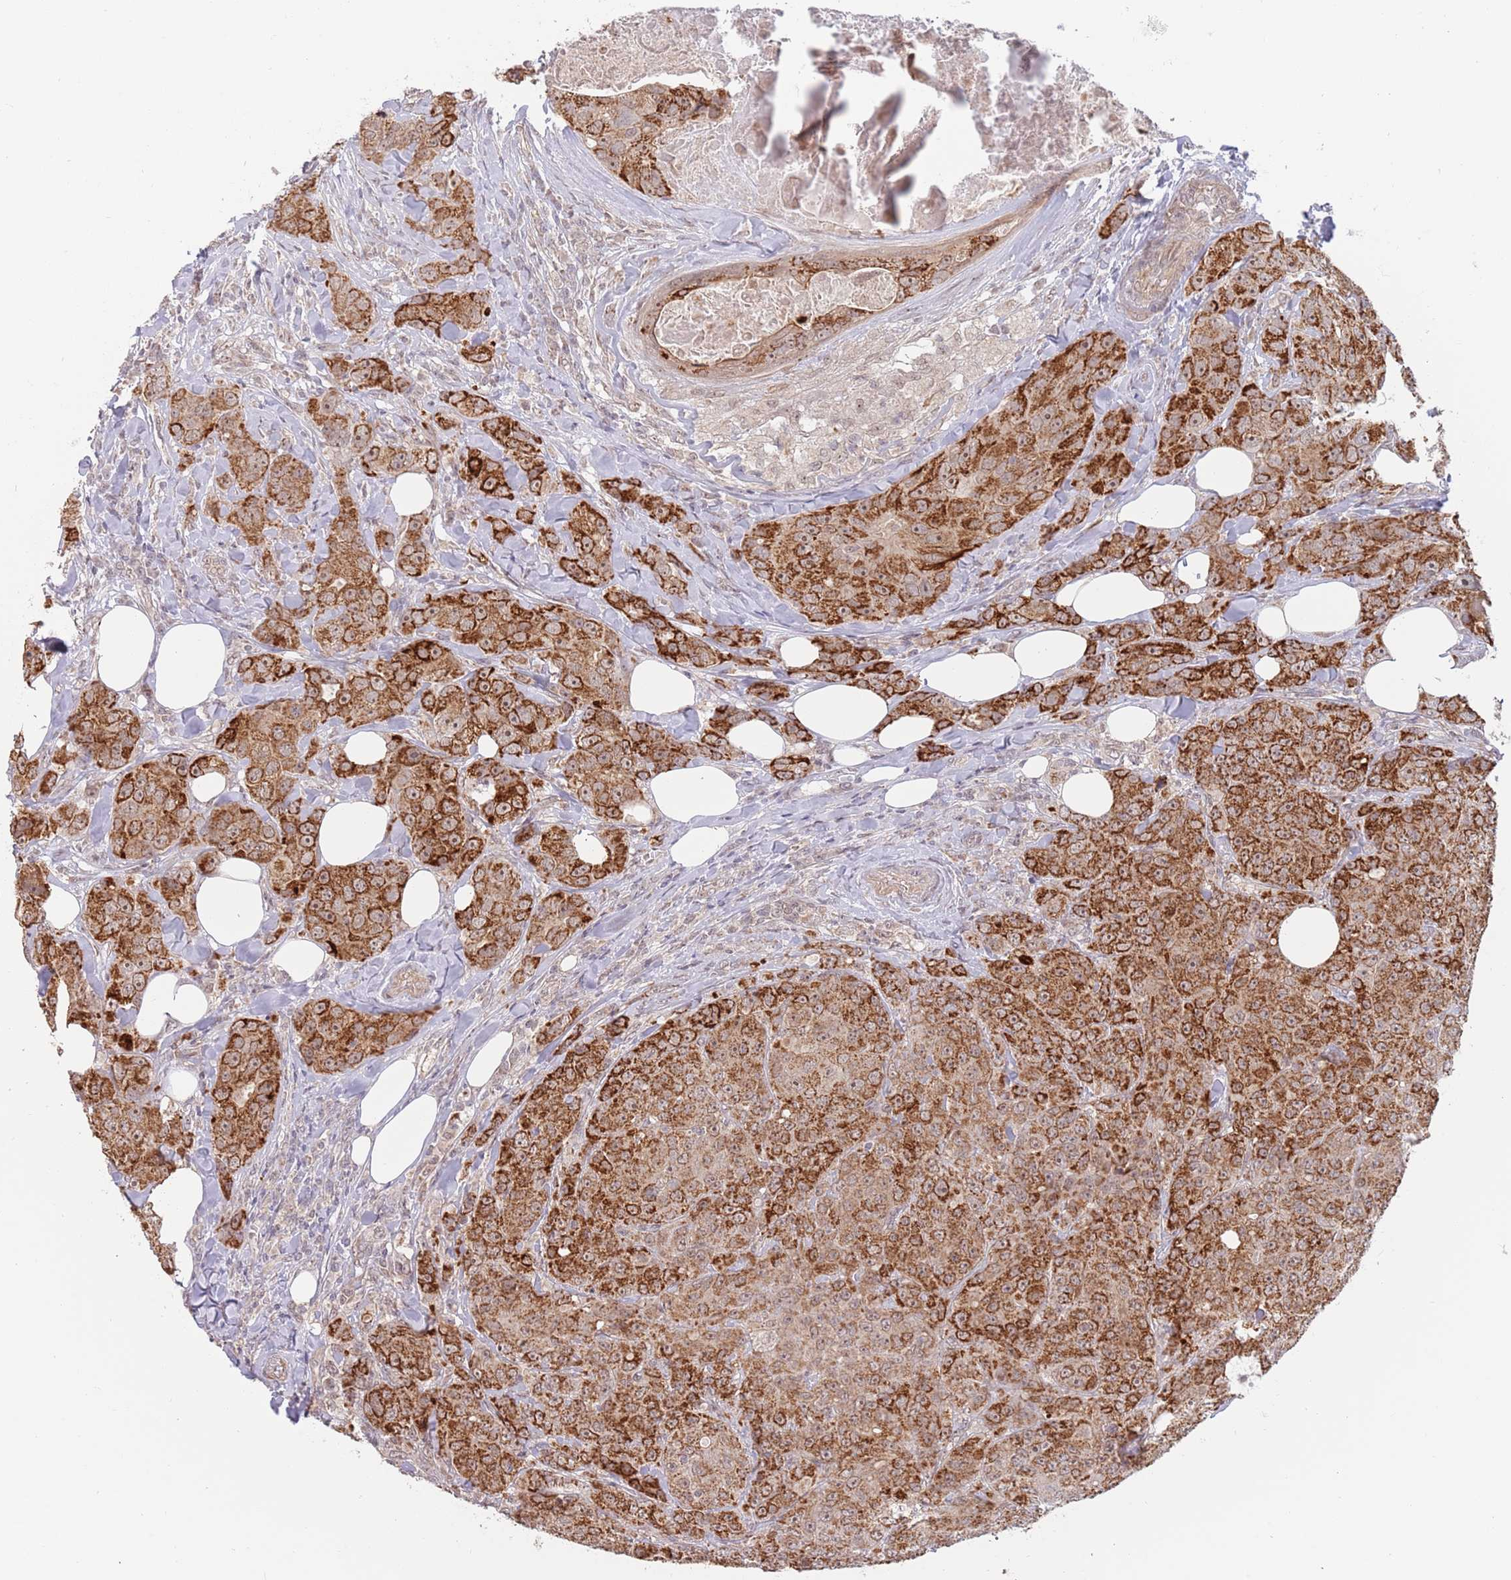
{"staining": {"intensity": "strong", "quantity": ">75%", "location": "cytoplasmic/membranous"}, "tissue": "breast cancer", "cell_type": "Tumor cells", "image_type": "cancer", "snomed": [{"axis": "morphology", "description": "Duct carcinoma"}, {"axis": "topography", "description": "Breast"}], "caption": "A brown stain highlights strong cytoplasmic/membranous staining of a protein in human breast infiltrating ductal carcinoma tumor cells. (IHC, brightfield microscopy, high magnification).", "gene": "UQCC3", "patient": {"sex": "female", "age": 43}}